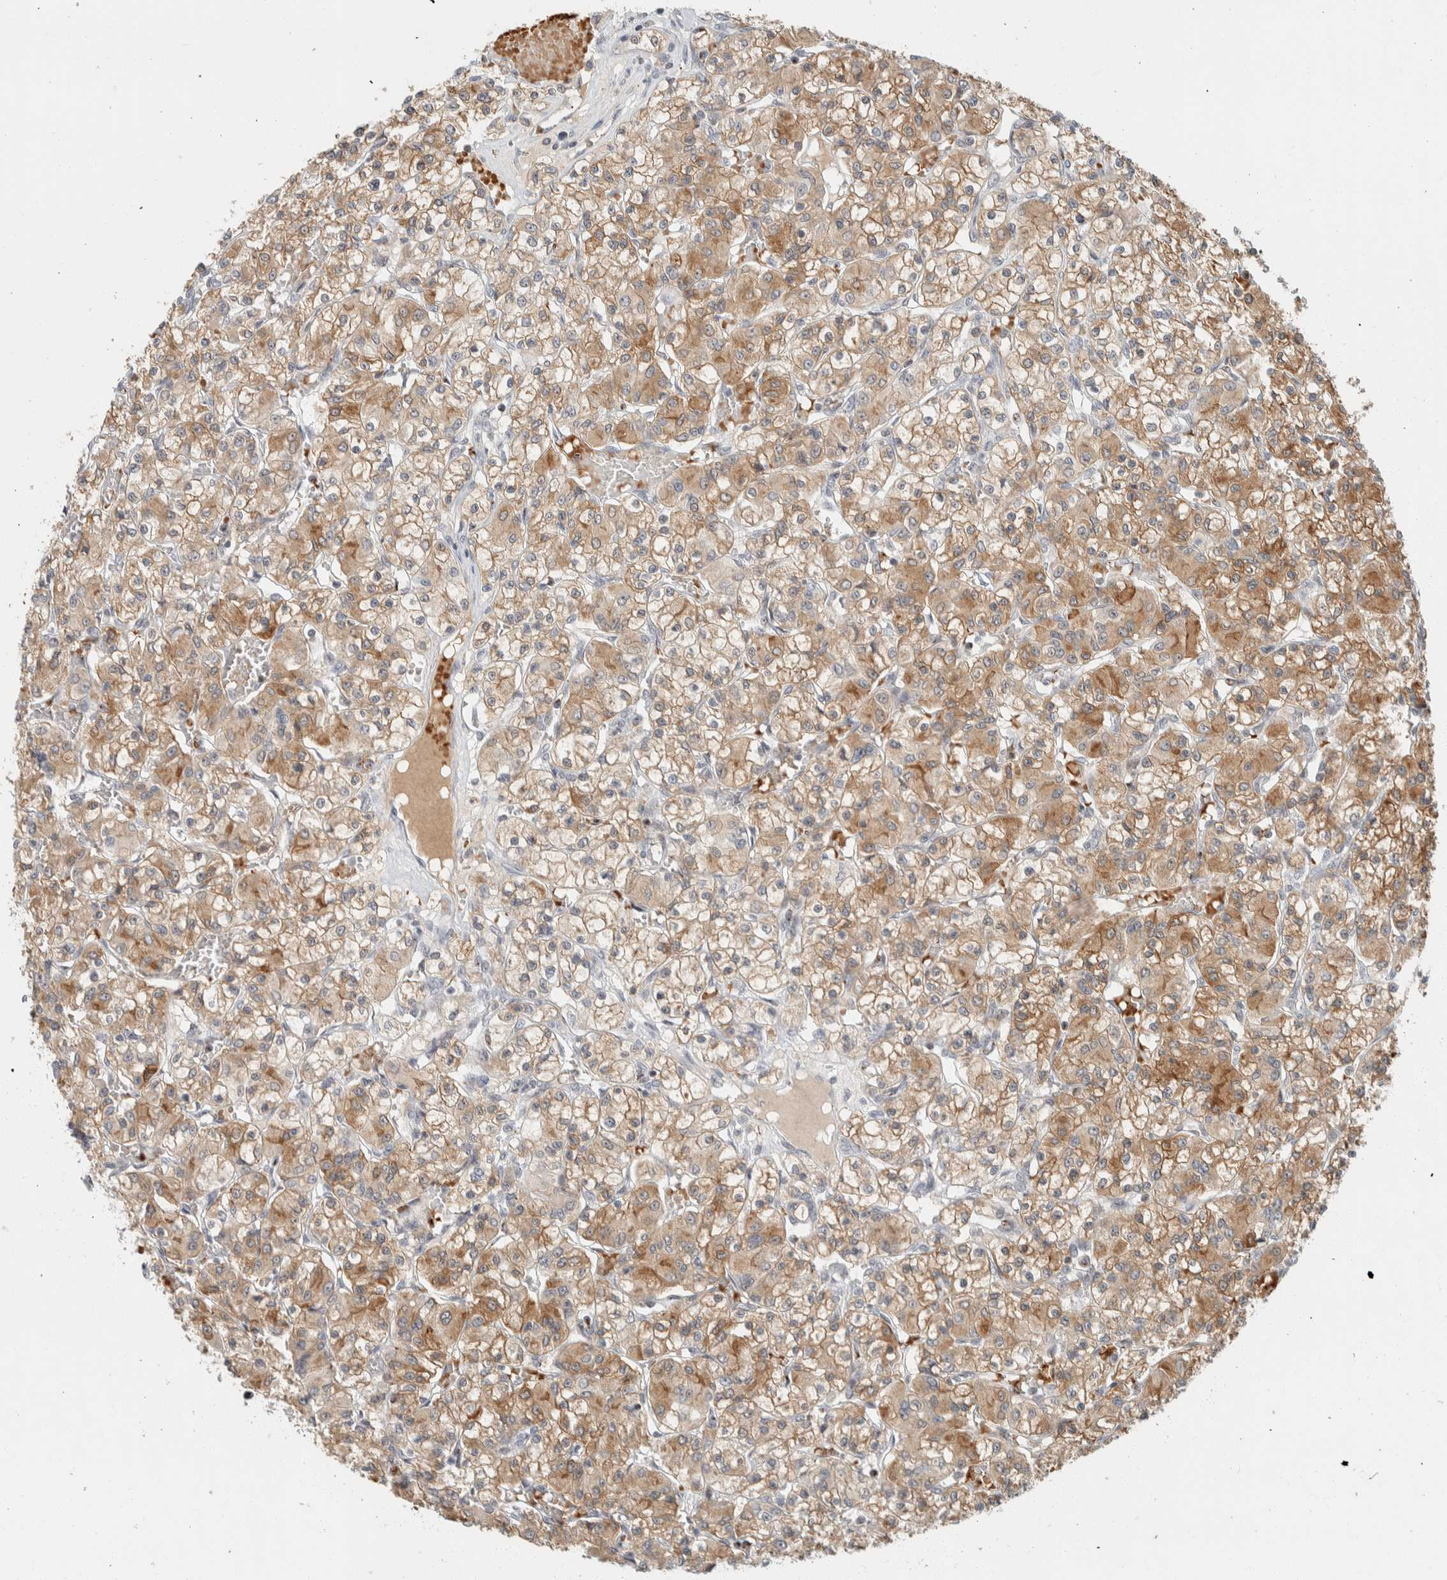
{"staining": {"intensity": "moderate", "quantity": ">75%", "location": "cytoplasmic/membranous"}, "tissue": "renal cancer", "cell_type": "Tumor cells", "image_type": "cancer", "snomed": [{"axis": "morphology", "description": "Adenocarcinoma, NOS"}, {"axis": "topography", "description": "Kidney"}], "caption": "DAB immunohistochemical staining of renal adenocarcinoma displays moderate cytoplasmic/membranous protein positivity in approximately >75% of tumor cells. (DAB = brown stain, brightfield microscopy at high magnification).", "gene": "ZBTB2", "patient": {"sex": "female", "age": 59}}